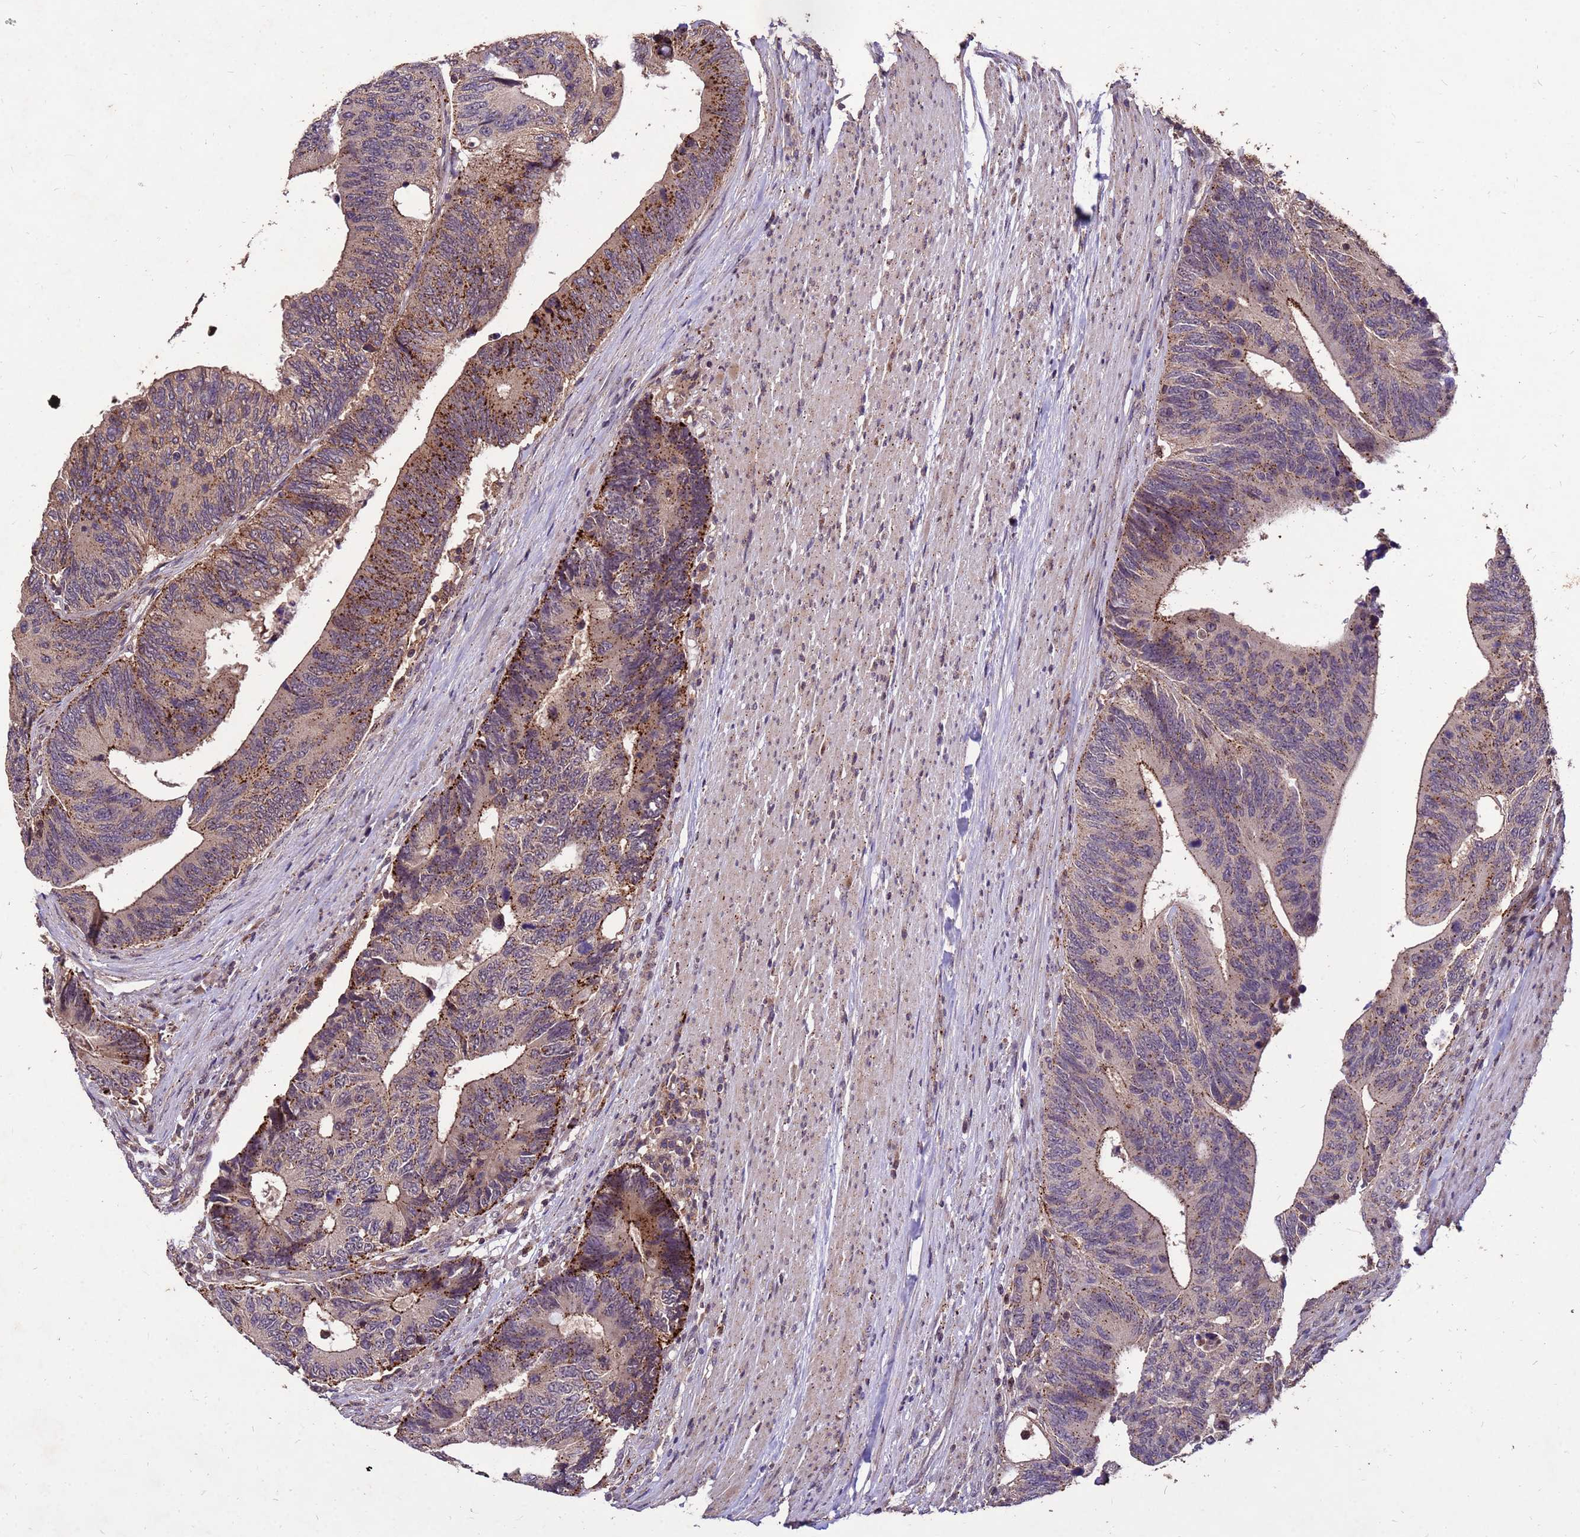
{"staining": {"intensity": "moderate", "quantity": ">75%", "location": "cytoplasmic/membranous"}, "tissue": "colorectal cancer", "cell_type": "Tumor cells", "image_type": "cancer", "snomed": [{"axis": "morphology", "description": "Adenocarcinoma, NOS"}, {"axis": "topography", "description": "Colon"}], "caption": "Immunohistochemistry of colorectal adenocarcinoma demonstrates medium levels of moderate cytoplasmic/membranous positivity in approximately >75% of tumor cells. Using DAB (3,3'-diaminobenzidine) (brown) and hematoxylin (blue) stains, captured at high magnification using brightfield microscopy.", "gene": "TOR4A", "patient": {"sex": "male", "age": 87}}